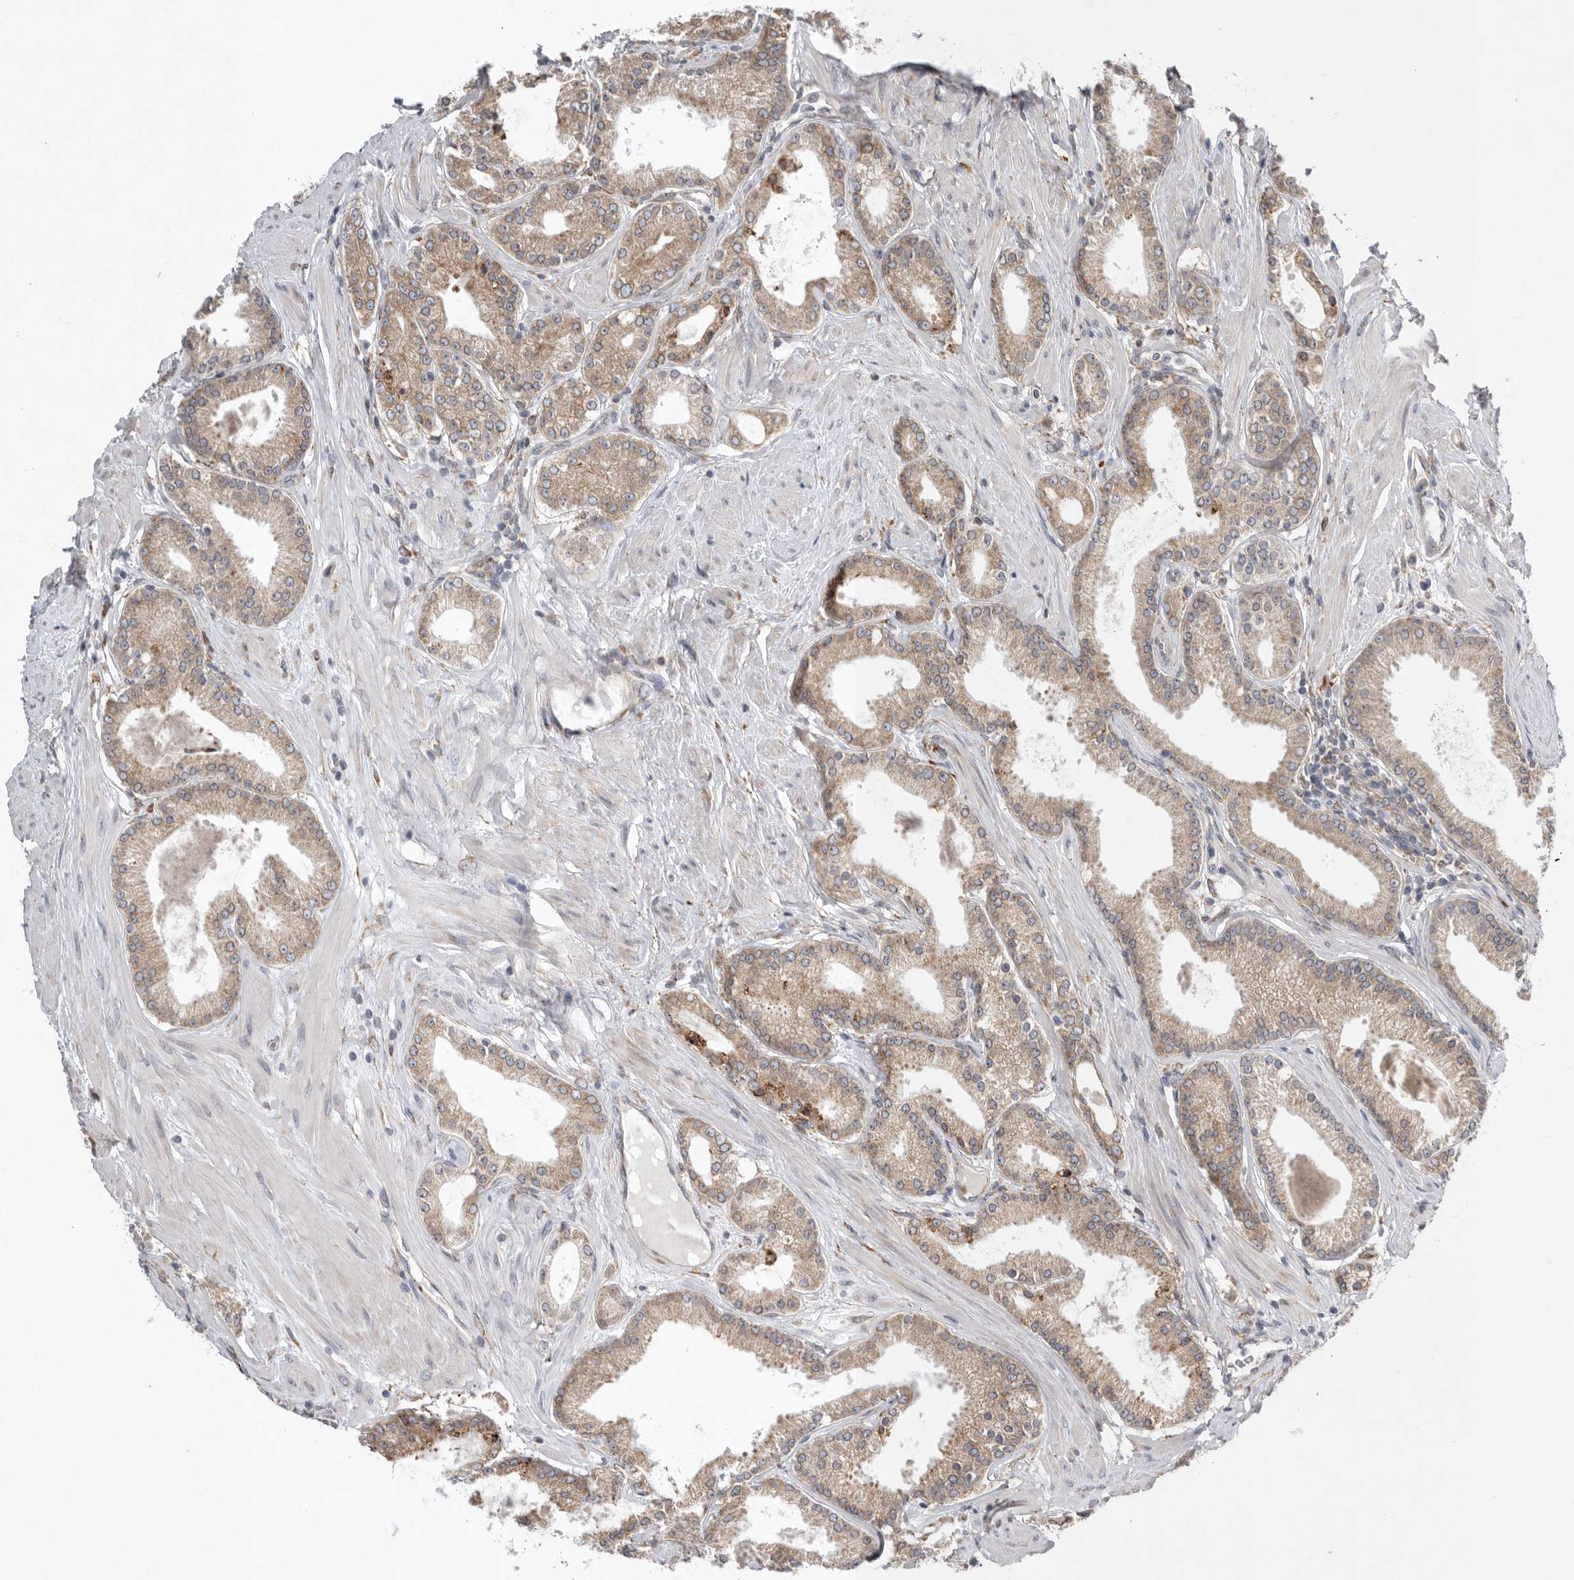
{"staining": {"intensity": "moderate", "quantity": ">75%", "location": "cytoplasmic/membranous"}, "tissue": "prostate cancer", "cell_type": "Tumor cells", "image_type": "cancer", "snomed": [{"axis": "morphology", "description": "Adenocarcinoma, Low grade"}, {"axis": "topography", "description": "Prostate"}], "caption": "High-power microscopy captured an immunohistochemistry image of prostate low-grade adenocarcinoma, revealing moderate cytoplasmic/membranous positivity in about >75% of tumor cells. (DAB (3,3'-diaminobenzidine) = brown stain, brightfield microscopy at high magnification).", "gene": "GANAB", "patient": {"sex": "male", "age": 62}}